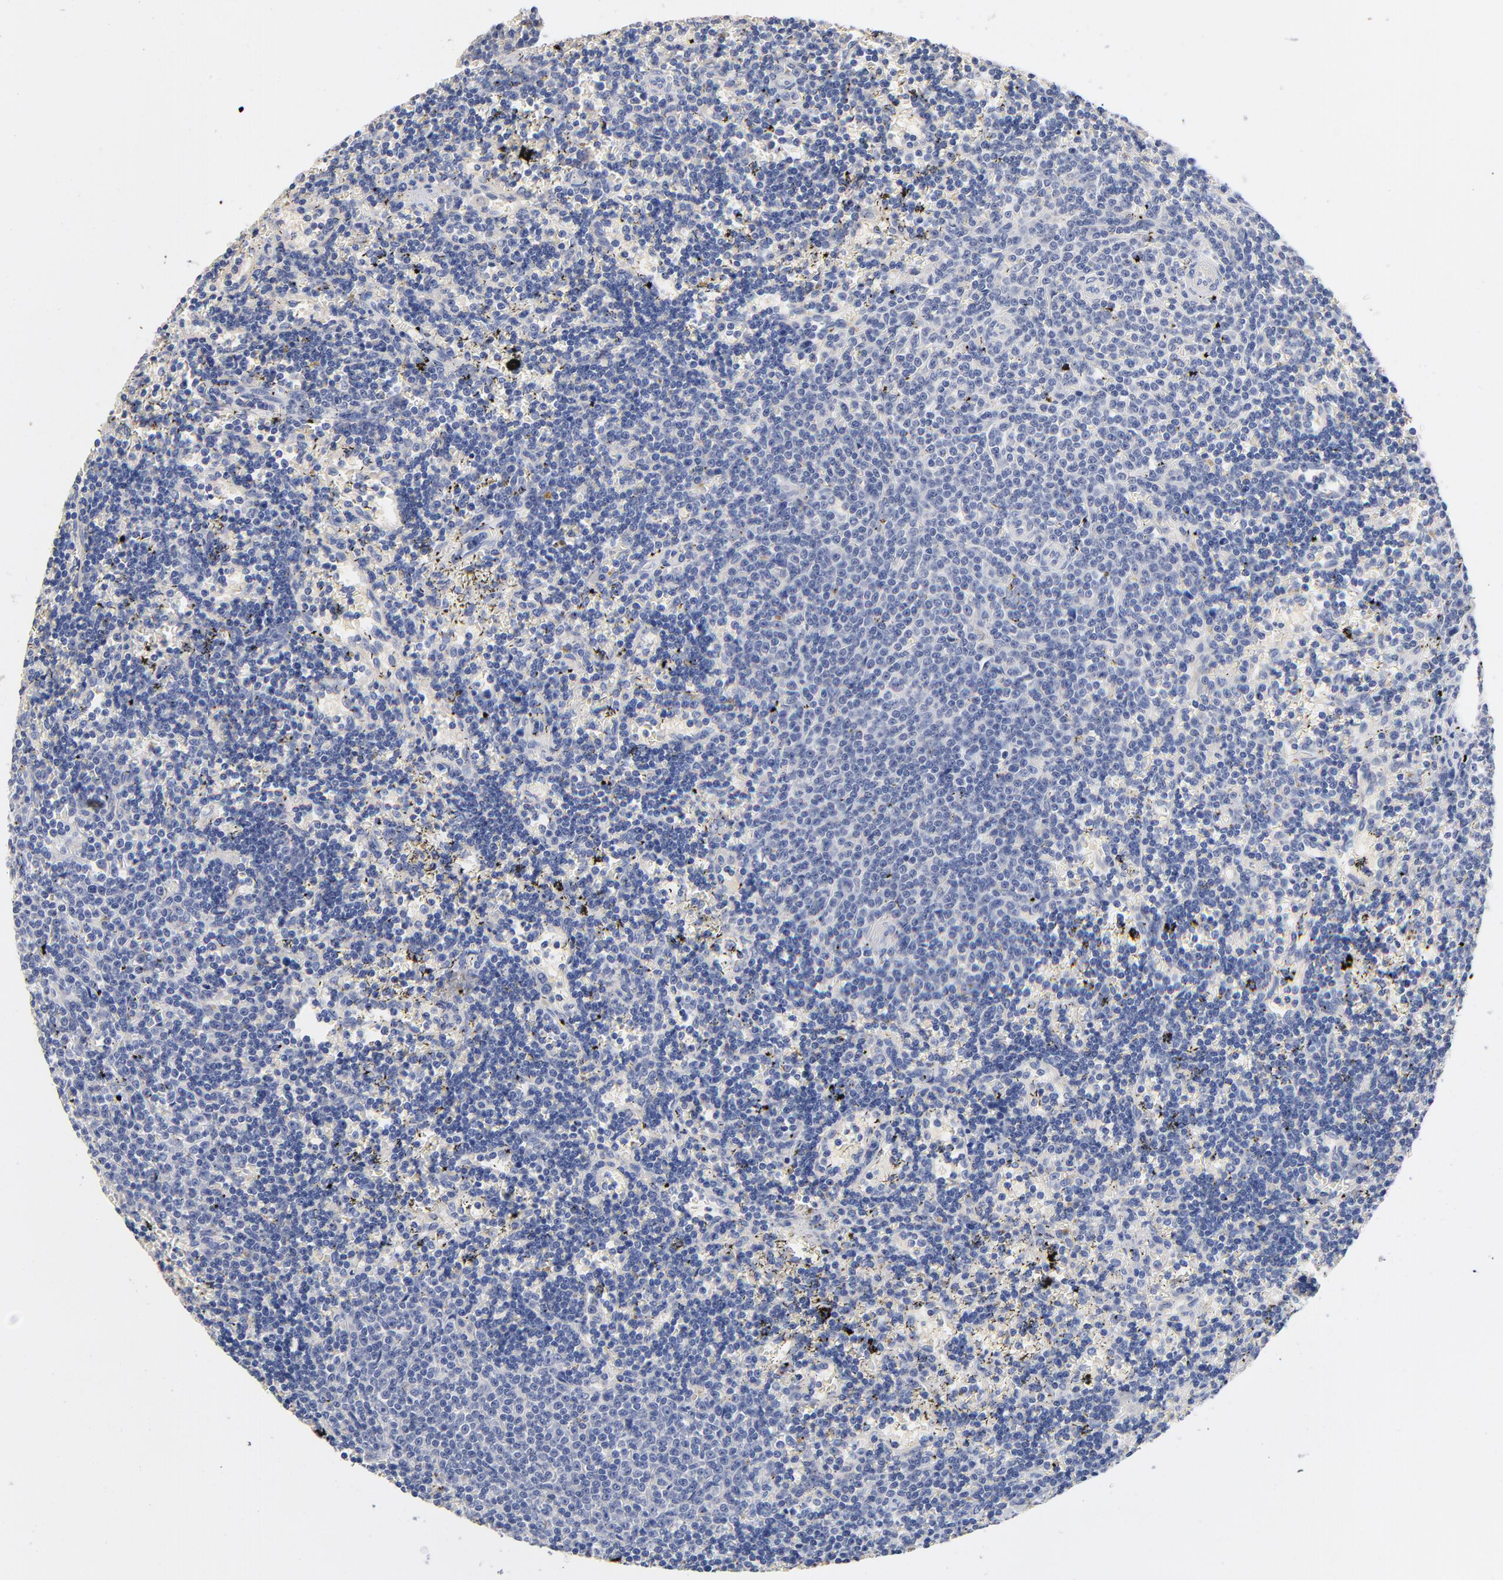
{"staining": {"intensity": "negative", "quantity": "none", "location": "none"}, "tissue": "lymphoma", "cell_type": "Tumor cells", "image_type": "cancer", "snomed": [{"axis": "morphology", "description": "Malignant lymphoma, non-Hodgkin's type, Low grade"}, {"axis": "topography", "description": "Spleen"}], "caption": "An immunohistochemistry (IHC) photomicrograph of lymphoma is shown. There is no staining in tumor cells of lymphoma. Brightfield microscopy of IHC stained with DAB (3,3'-diaminobenzidine) (brown) and hematoxylin (blue), captured at high magnification.", "gene": "CPS1", "patient": {"sex": "male", "age": 60}}